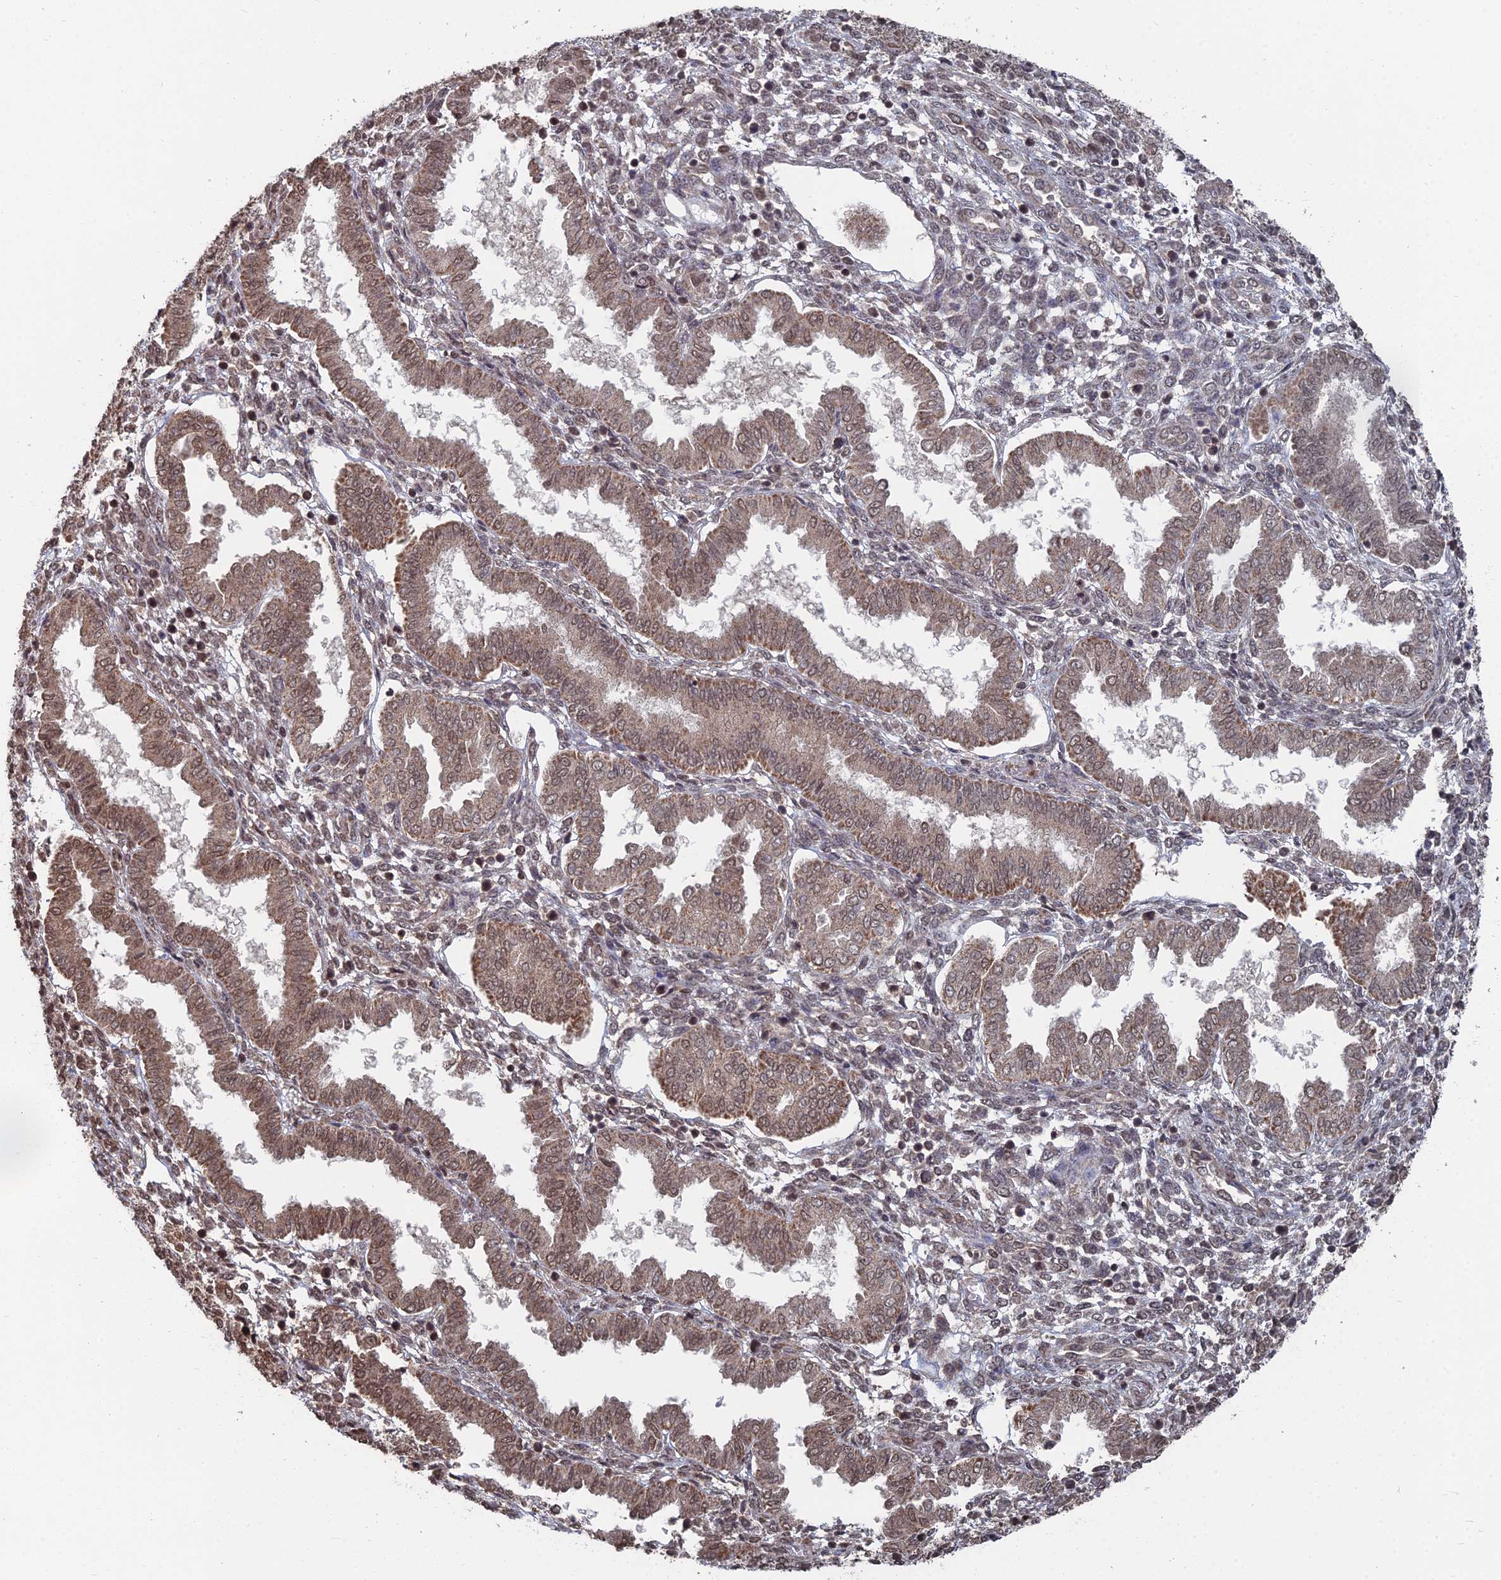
{"staining": {"intensity": "weak", "quantity": "25%-75%", "location": "nuclear"}, "tissue": "endometrium", "cell_type": "Cells in endometrial stroma", "image_type": "normal", "snomed": [{"axis": "morphology", "description": "Normal tissue, NOS"}, {"axis": "topography", "description": "Endometrium"}], "caption": "Immunohistochemical staining of unremarkable endometrium reveals low levels of weak nuclear staining in about 25%-75% of cells in endometrial stroma. (DAB IHC with brightfield microscopy, high magnification).", "gene": "CCNP", "patient": {"sex": "female", "age": 24}}